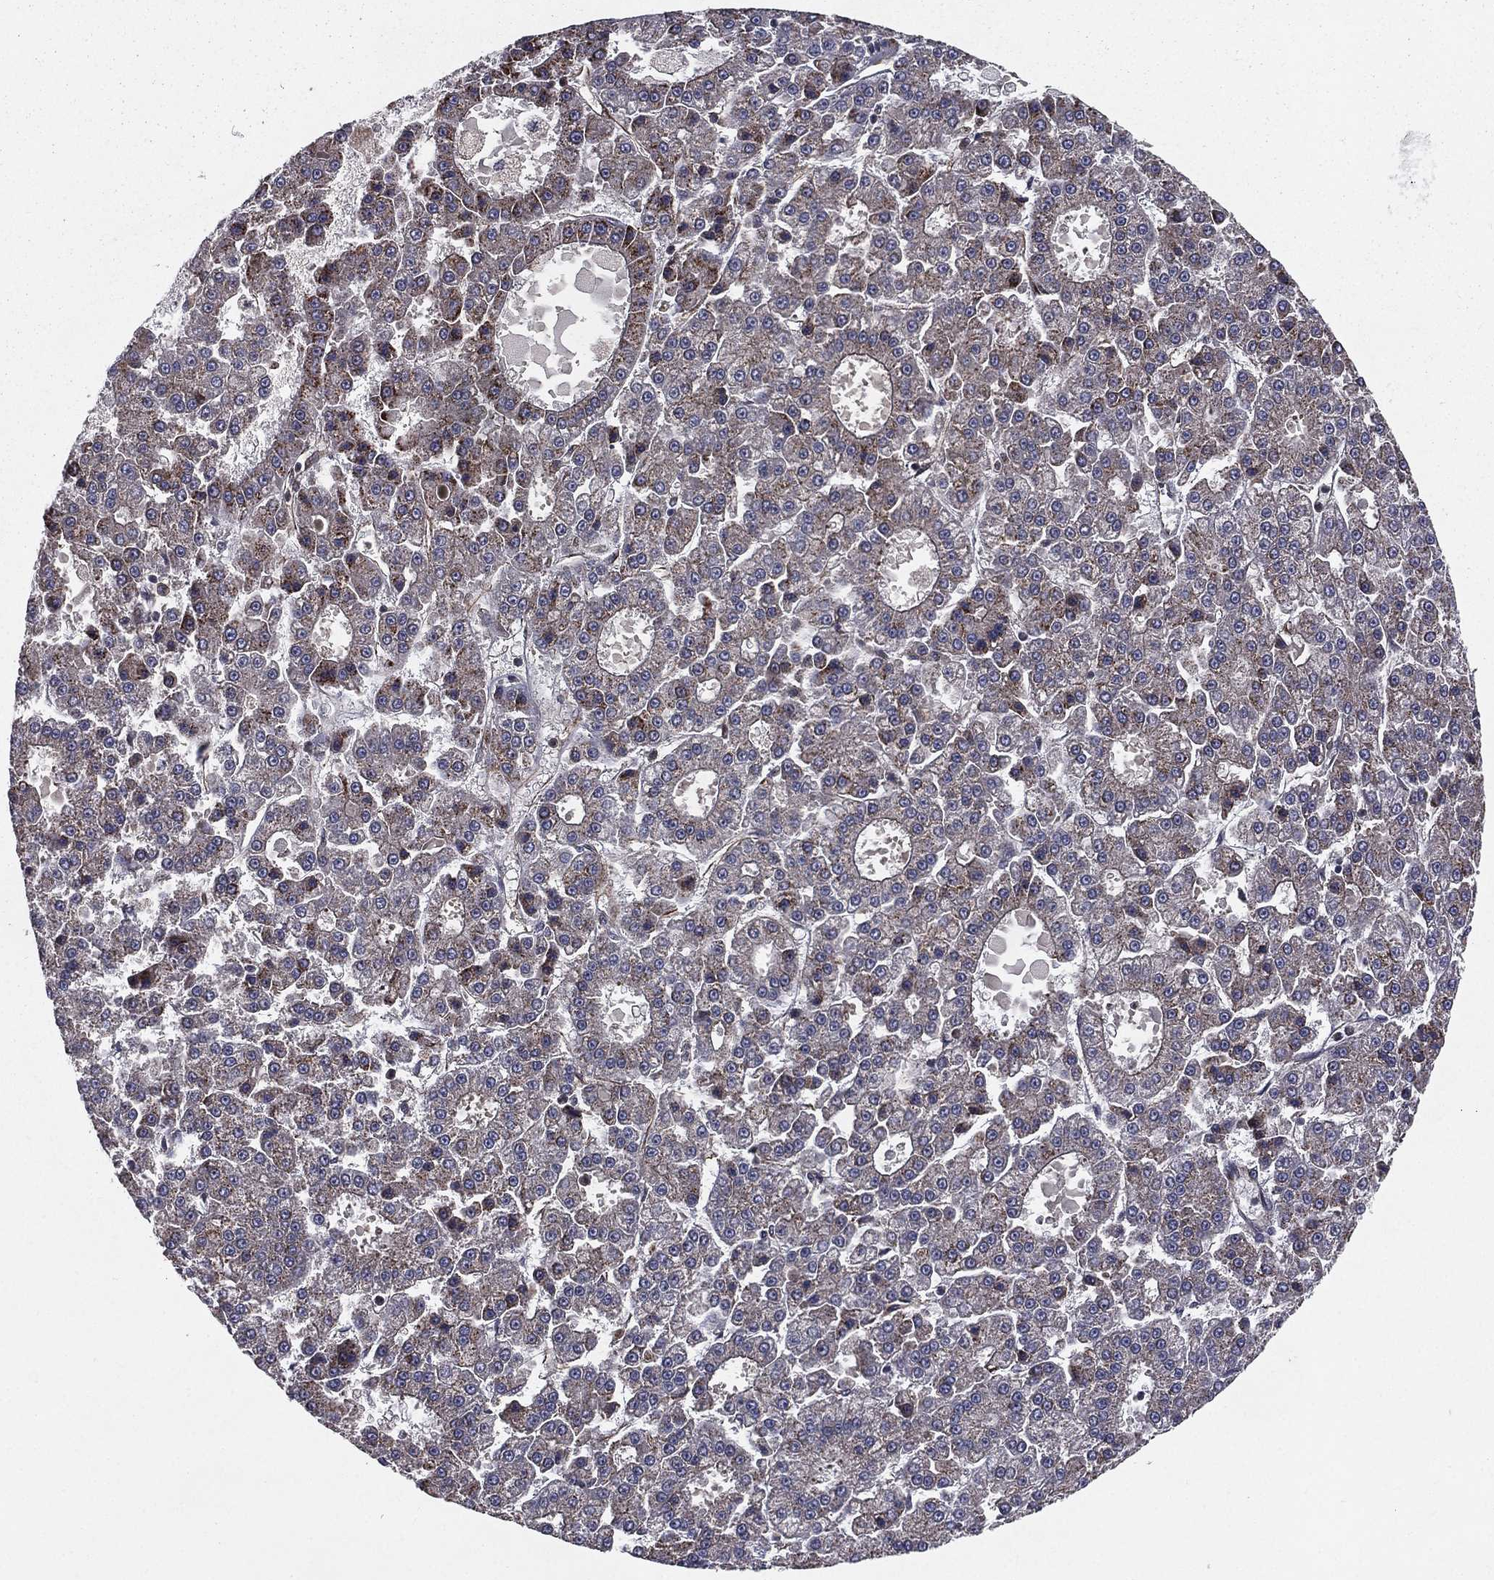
{"staining": {"intensity": "weak", "quantity": "<25%", "location": "cytoplasmic/membranous"}, "tissue": "liver cancer", "cell_type": "Tumor cells", "image_type": "cancer", "snomed": [{"axis": "morphology", "description": "Carcinoma, Hepatocellular, NOS"}, {"axis": "topography", "description": "Liver"}], "caption": "An immunohistochemistry image of liver cancer is shown. There is no staining in tumor cells of liver cancer.", "gene": "CERT1", "patient": {"sex": "male", "age": 70}}